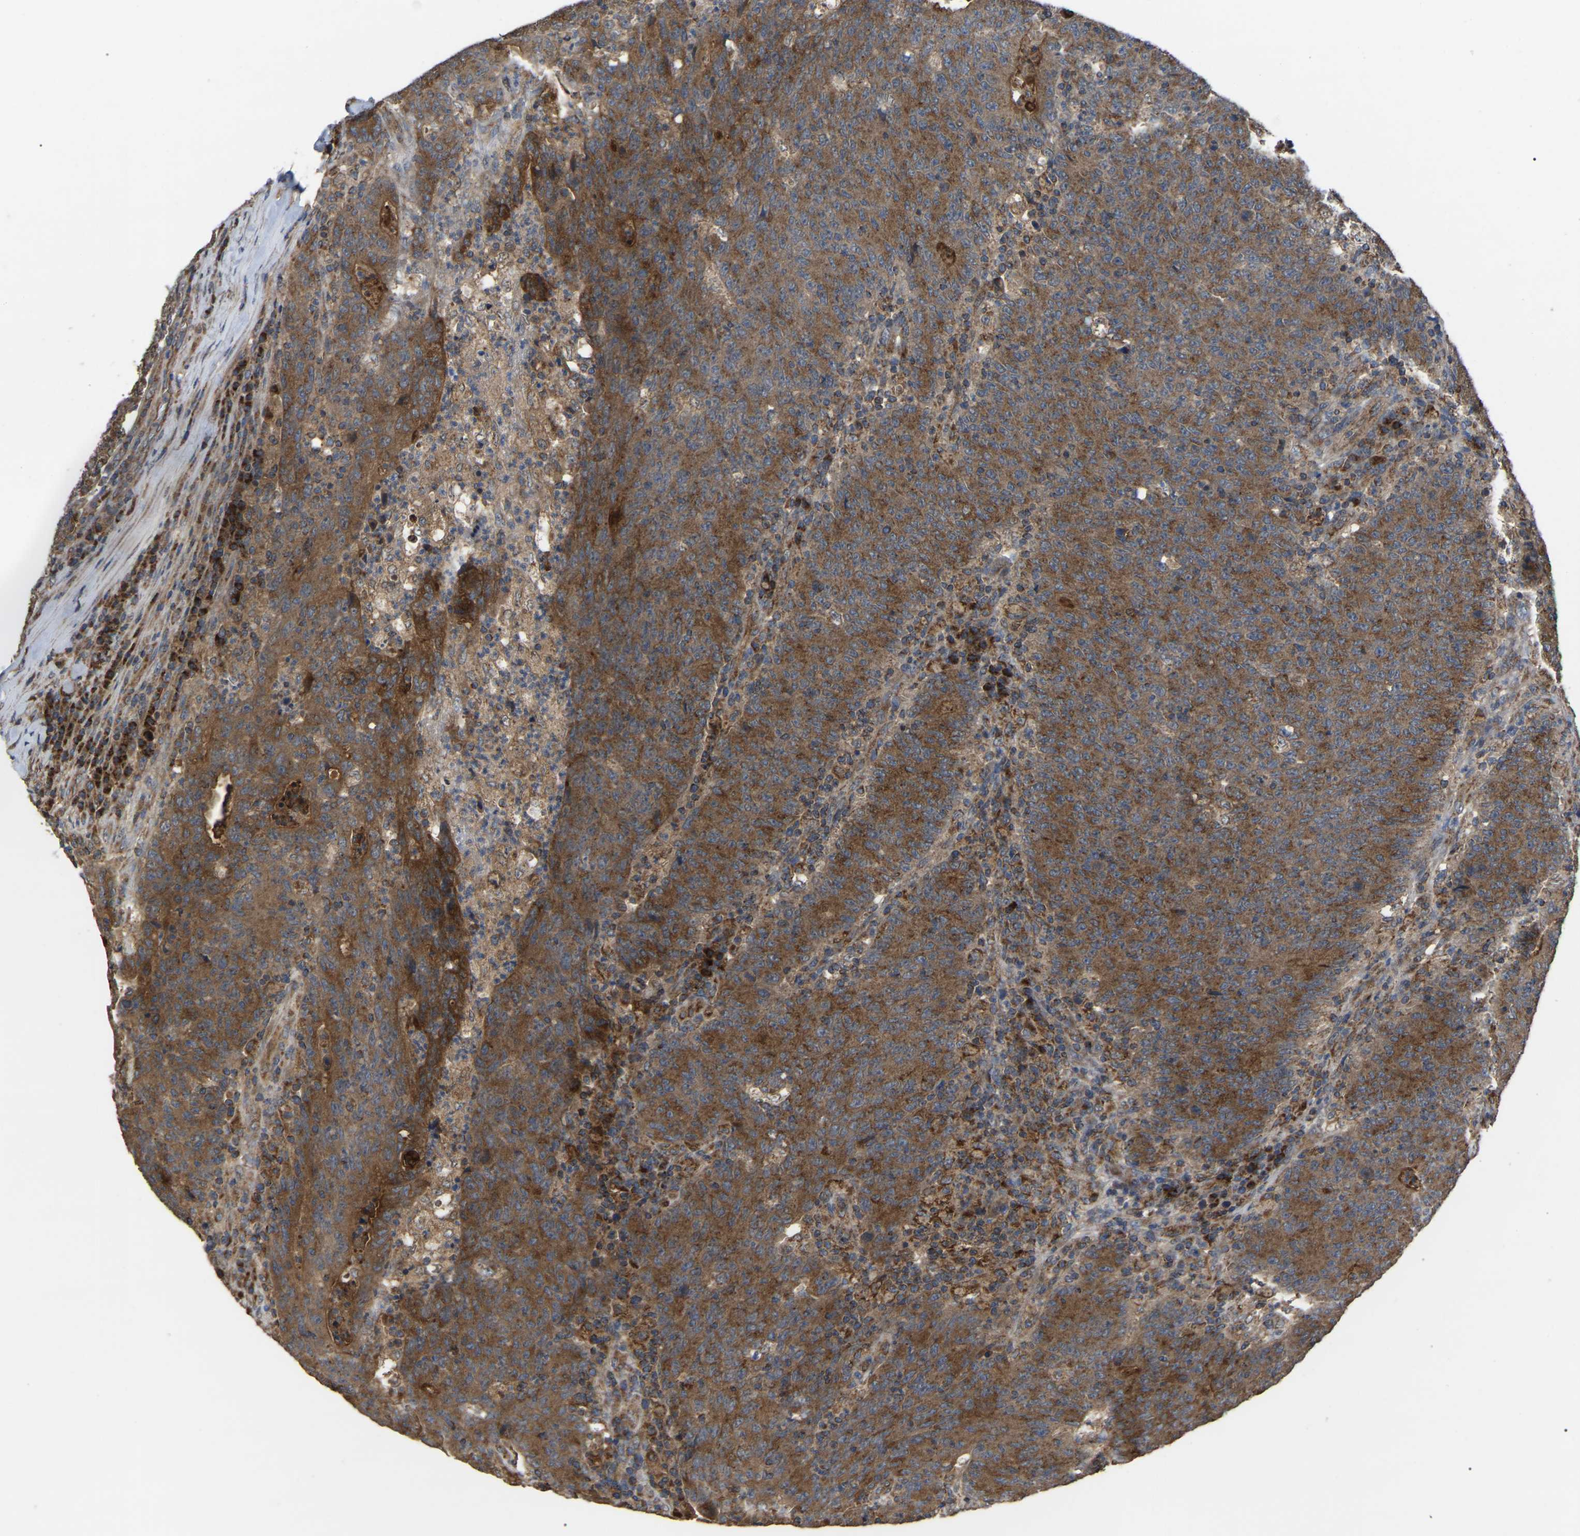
{"staining": {"intensity": "moderate", "quantity": "25%-75%", "location": "cytoplasmic/membranous"}, "tissue": "colorectal cancer", "cell_type": "Tumor cells", "image_type": "cancer", "snomed": [{"axis": "morphology", "description": "Adenocarcinoma, NOS"}, {"axis": "topography", "description": "Colon"}], "caption": "This is a photomicrograph of immunohistochemistry (IHC) staining of colorectal adenocarcinoma, which shows moderate expression in the cytoplasmic/membranous of tumor cells.", "gene": "GCC1", "patient": {"sex": "female", "age": 75}}